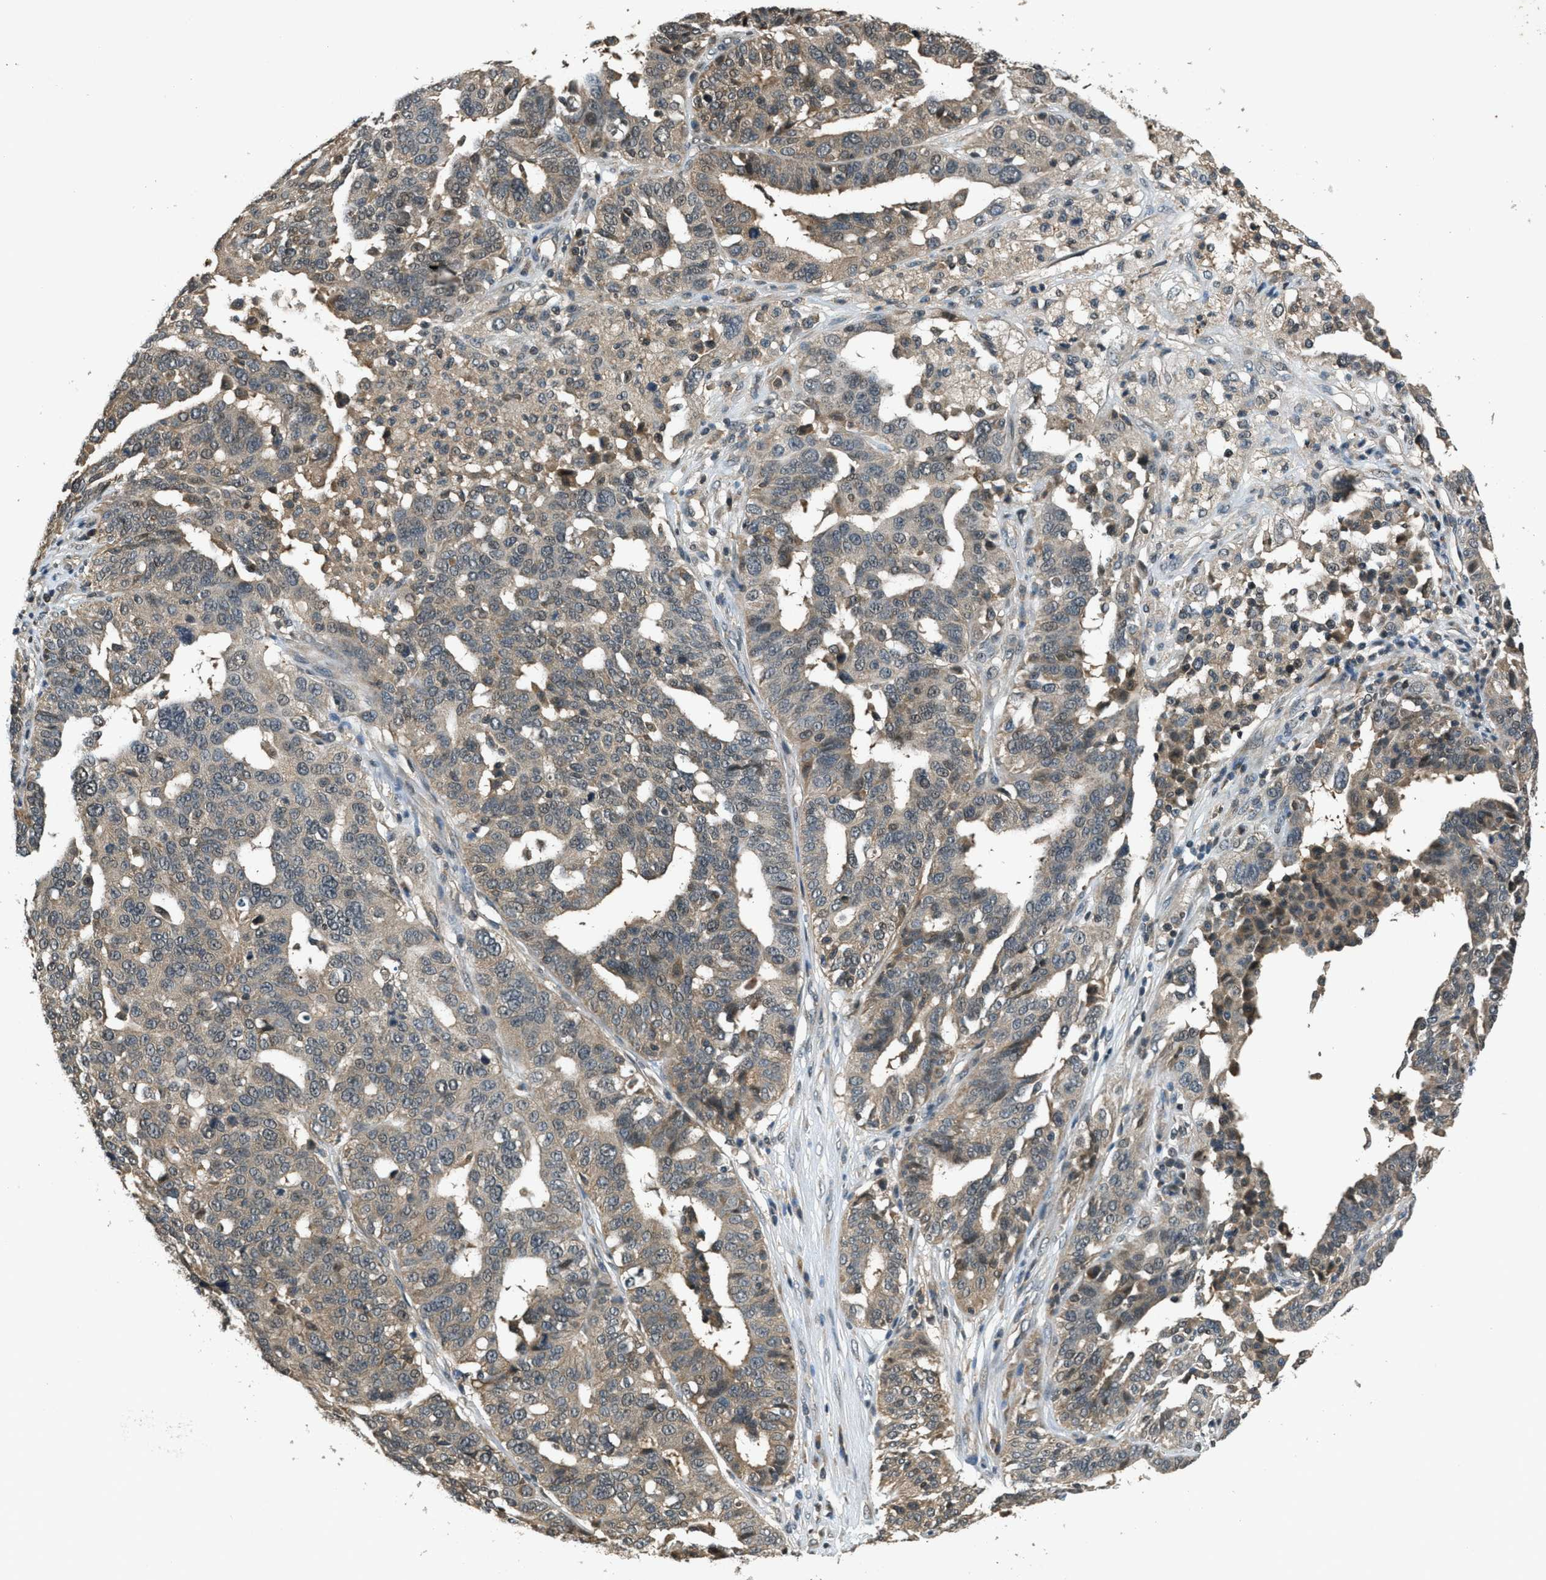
{"staining": {"intensity": "weak", "quantity": ">75%", "location": "cytoplasmic/membranous"}, "tissue": "ovarian cancer", "cell_type": "Tumor cells", "image_type": "cancer", "snomed": [{"axis": "morphology", "description": "Cystadenocarcinoma, serous, NOS"}, {"axis": "topography", "description": "Ovary"}], "caption": "Immunohistochemistry (IHC) staining of ovarian cancer, which exhibits low levels of weak cytoplasmic/membranous positivity in approximately >75% of tumor cells indicating weak cytoplasmic/membranous protein expression. The staining was performed using DAB (3,3'-diaminobenzidine) (brown) for protein detection and nuclei were counterstained in hematoxylin (blue).", "gene": "DUSP6", "patient": {"sex": "female", "age": 59}}